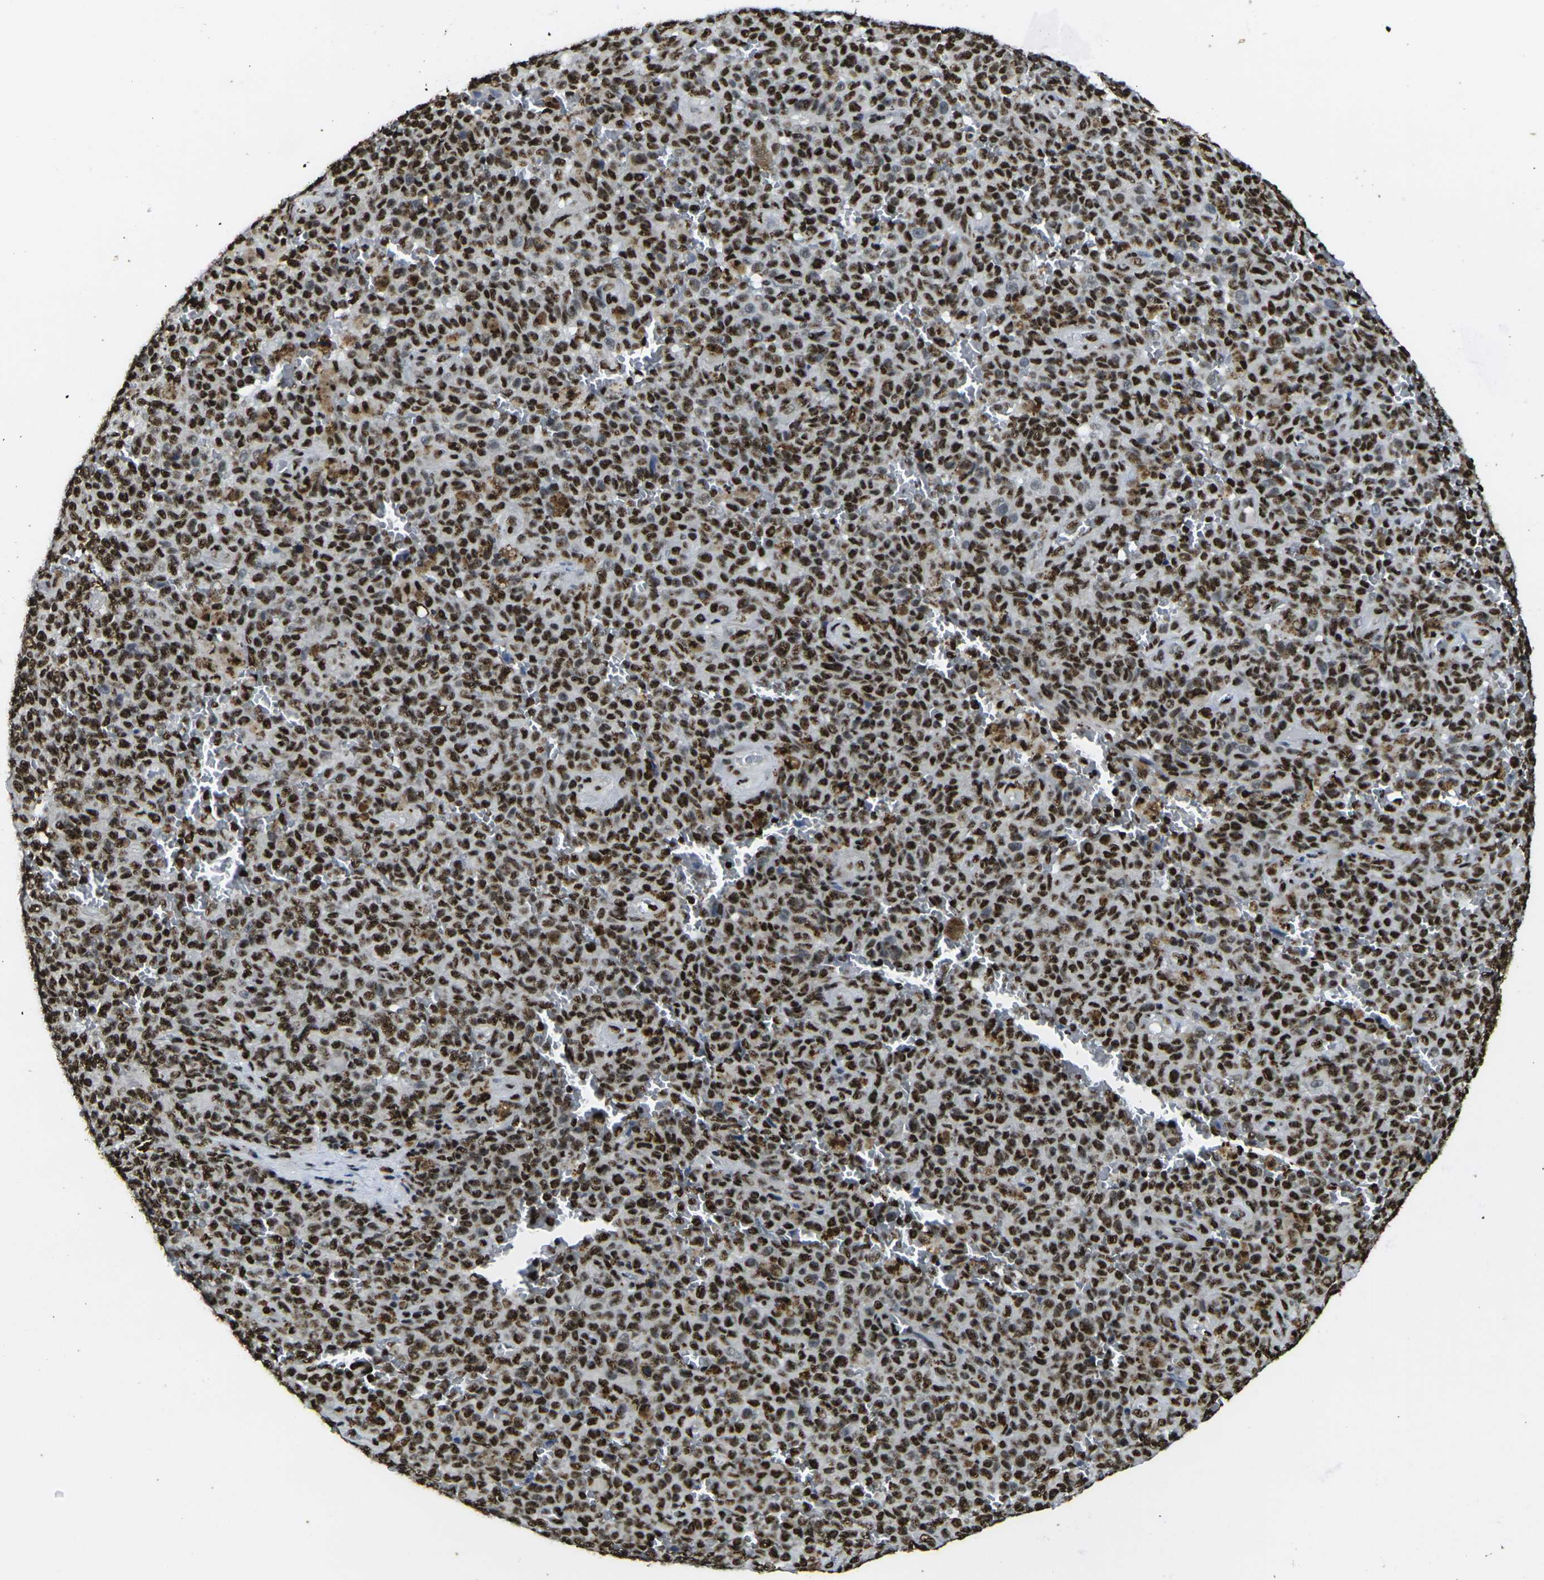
{"staining": {"intensity": "strong", "quantity": ">75%", "location": "nuclear"}, "tissue": "melanoma", "cell_type": "Tumor cells", "image_type": "cancer", "snomed": [{"axis": "morphology", "description": "Malignant melanoma, NOS"}, {"axis": "topography", "description": "Skin"}], "caption": "High-power microscopy captured an immunohistochemistry (IHC) histopathology image of melanoma, revealing strong nuclear staining in approximately >75% of tumor cells.", "gene": "SMARCC1", "patient": {"sex": "female", "age": 82}}